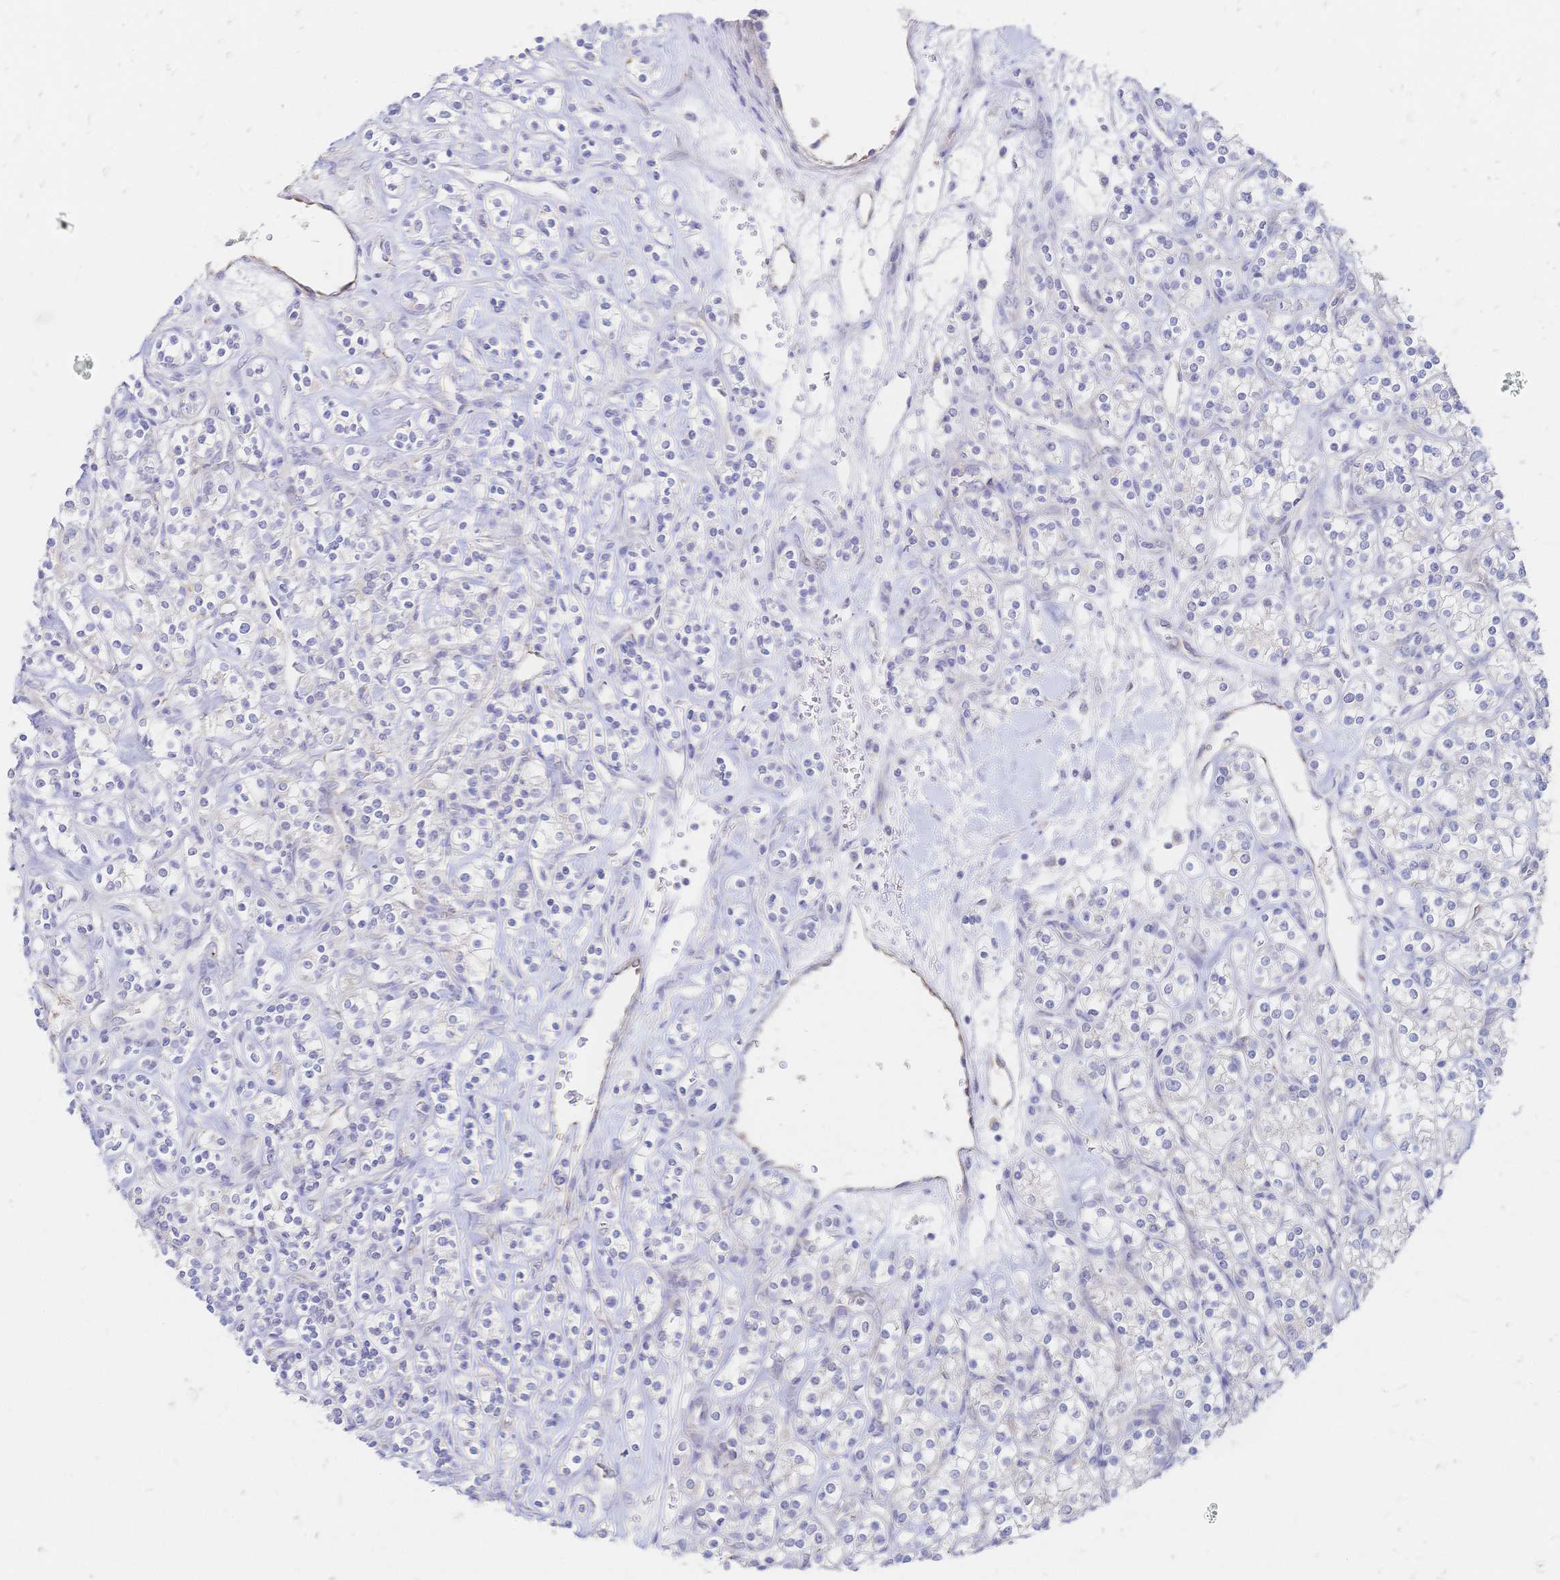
{"staining": {"intensity": "negative", "quantity": "none", "location": "none"}, "tissue": "renal cancer", "cell_type": "Tumor cells", "image_type": "cancer", "snomed": [{"axis": "morphology", "description": "Adenocarcinoma, NOS"}, {"axis": "topography", "description": "Kidney"}], "caption": "Human renal cancer stained for a protein using IHC exhibits no expression in tumor cells.", "gene": "VWC2L", "patient": {"sex": "male", "age": 77}}